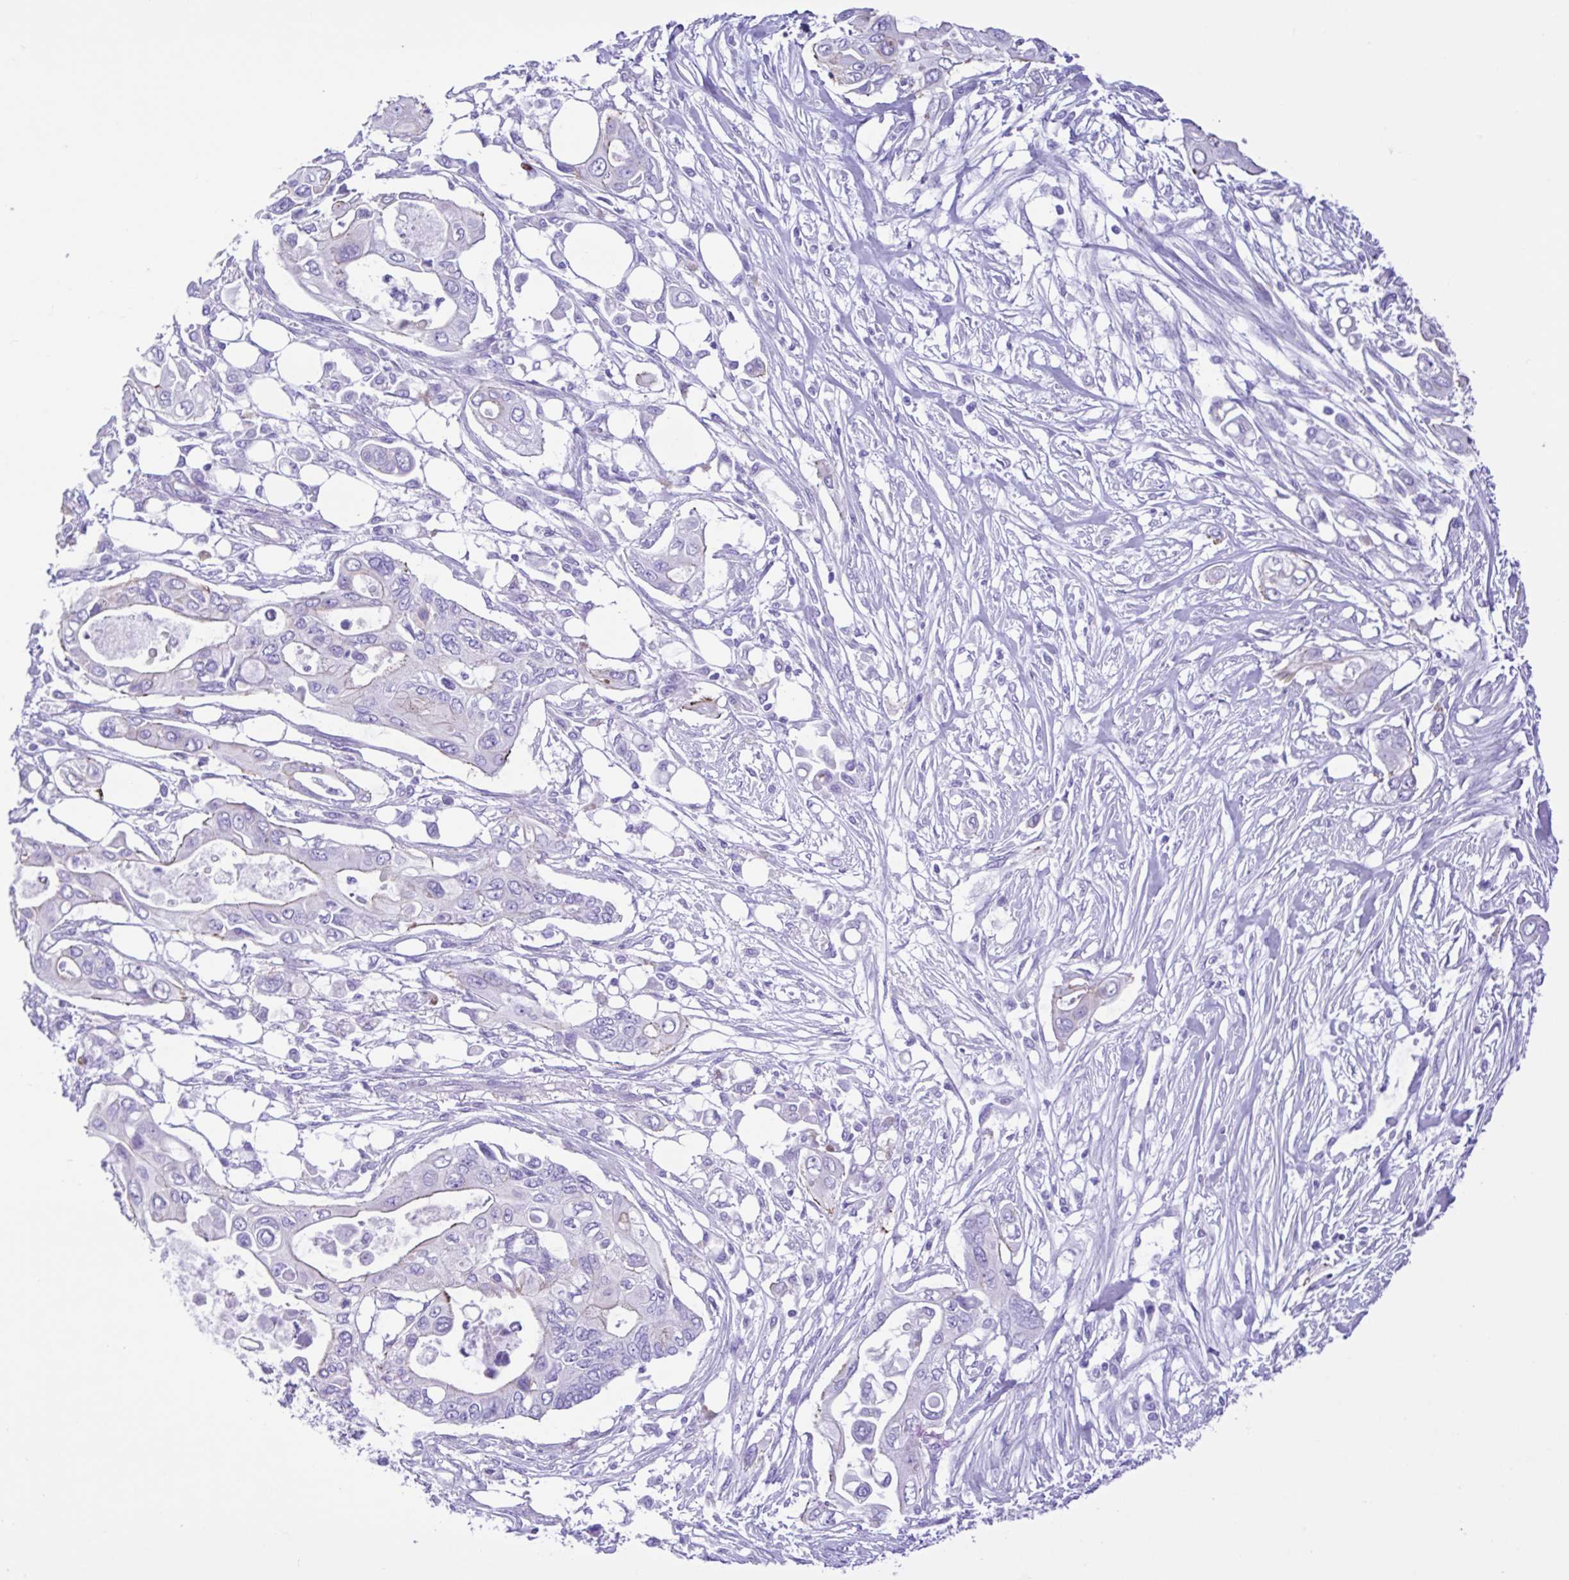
{"staining": {"intensity": "negative", "quantity": "none", "location": "none"}, "tissue": "pancreatic cancer", "cell_type": "Tumor cells", "image_type": "cancer", "snomed": [{"axis": "morphology", "description": "Adenocarcinoma, NOS"}, {"axis": "topography", "description": "Pancreas"}], "caption": "High magnification brightfield microscopy of adenocarcinoma (pancreatic) stained with DAB (3,3'-diaminobenzidine) (brown) and counterstained with hematoxylin (blue): tumor cells show no significant staining. (Stains: DAB immunohistochemistry with hematoxylin counter stain, Microscopy: brightfield microscopy at high magnification).", "gene": "CYP11A1", "patient": {"sex": "female", "age": 63}}